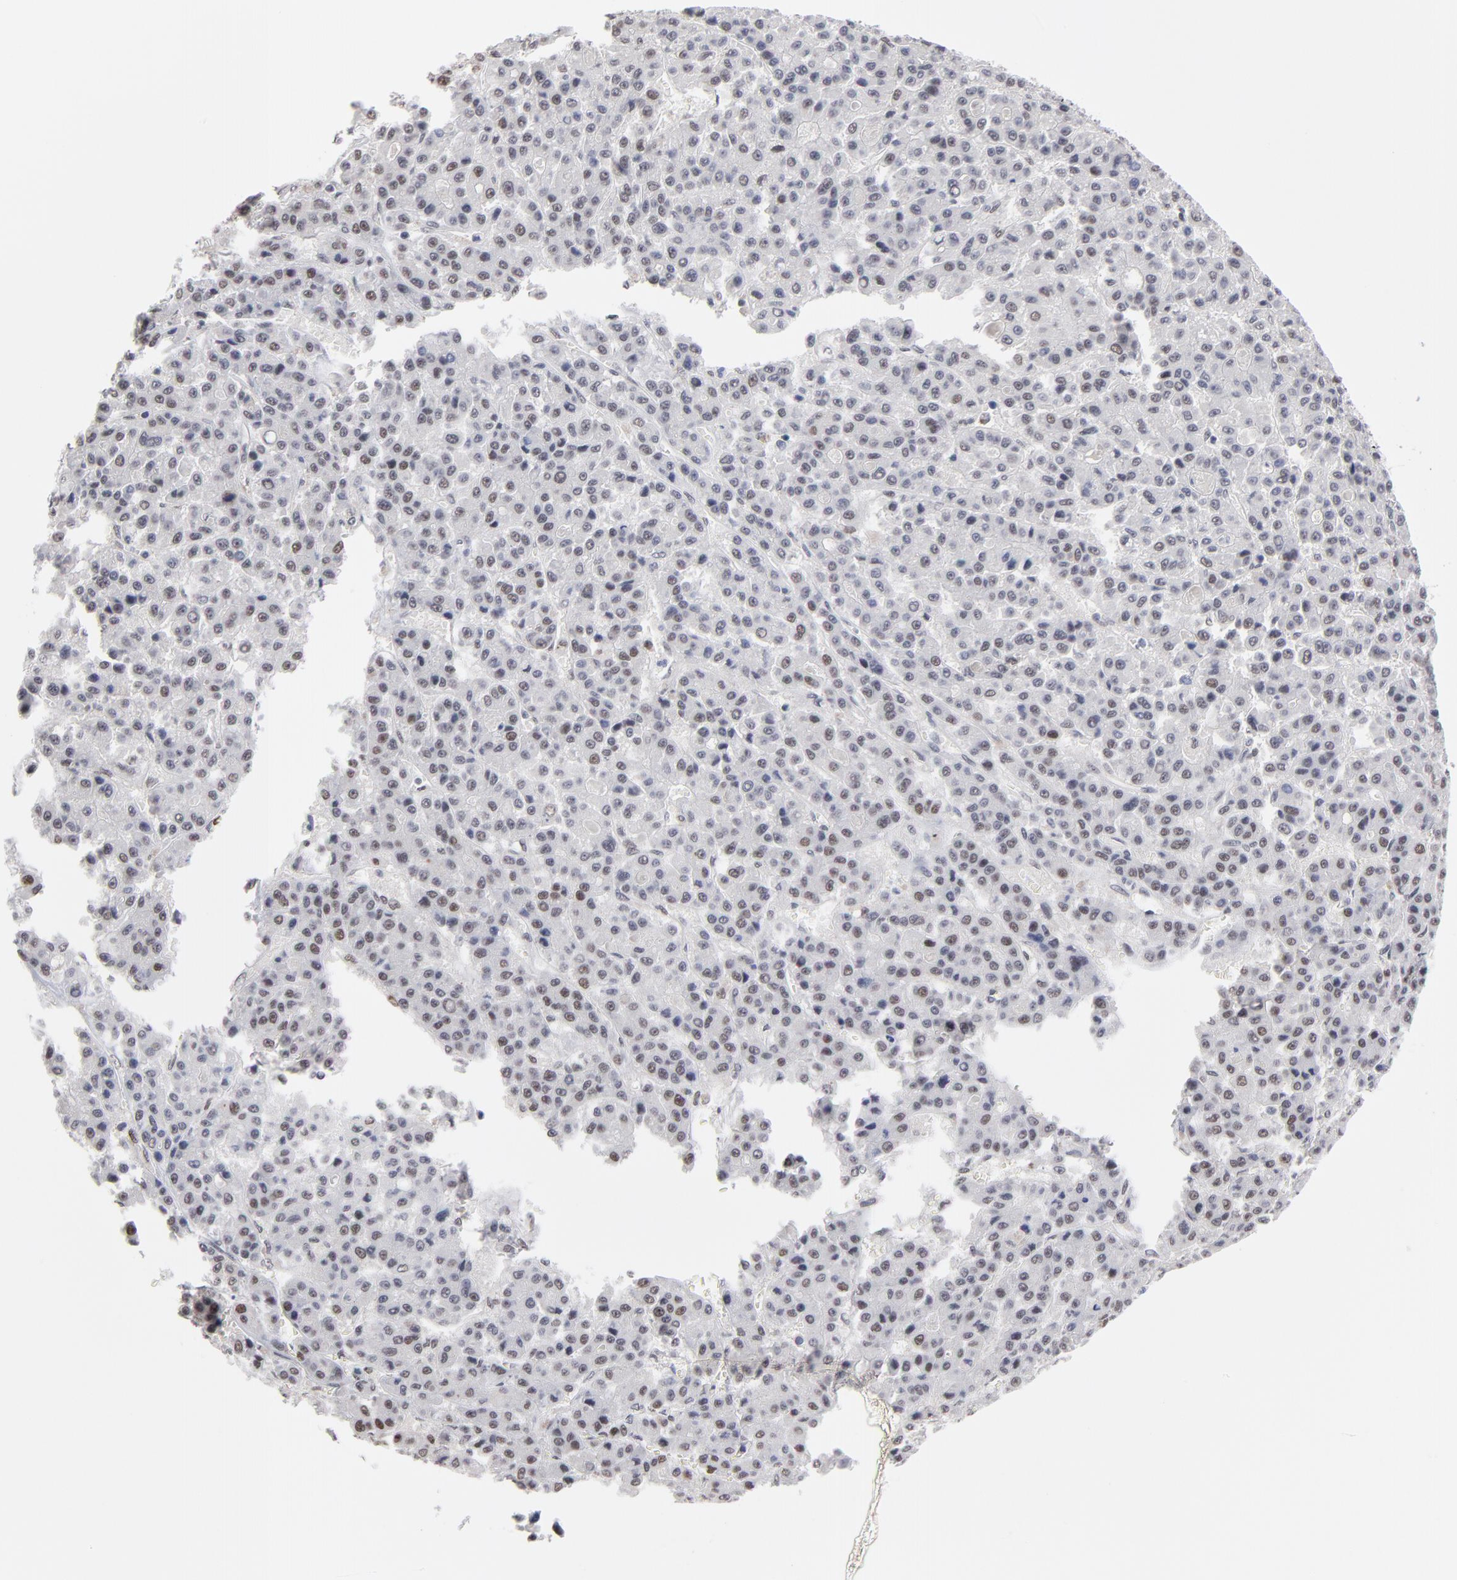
{"staining": {"intensity": "weak", "quantity": "<25%", "location": "nuclear"}, "tissue": "liver cancer", "cell_type": "Tumor cells", "image_type": "cancer", "snomed": [{"axis": "morphology", "description": "Carcinoma, Hepatocellular, NOS"}, {"axis": "topography", "description": "Liver"}], "caption": "Liver cancer was stained to show a protein in brown. There is no significant staining in tumor cells.", "gene": "OGFOD1", "patient": {"sex": "male", "age": 70}}